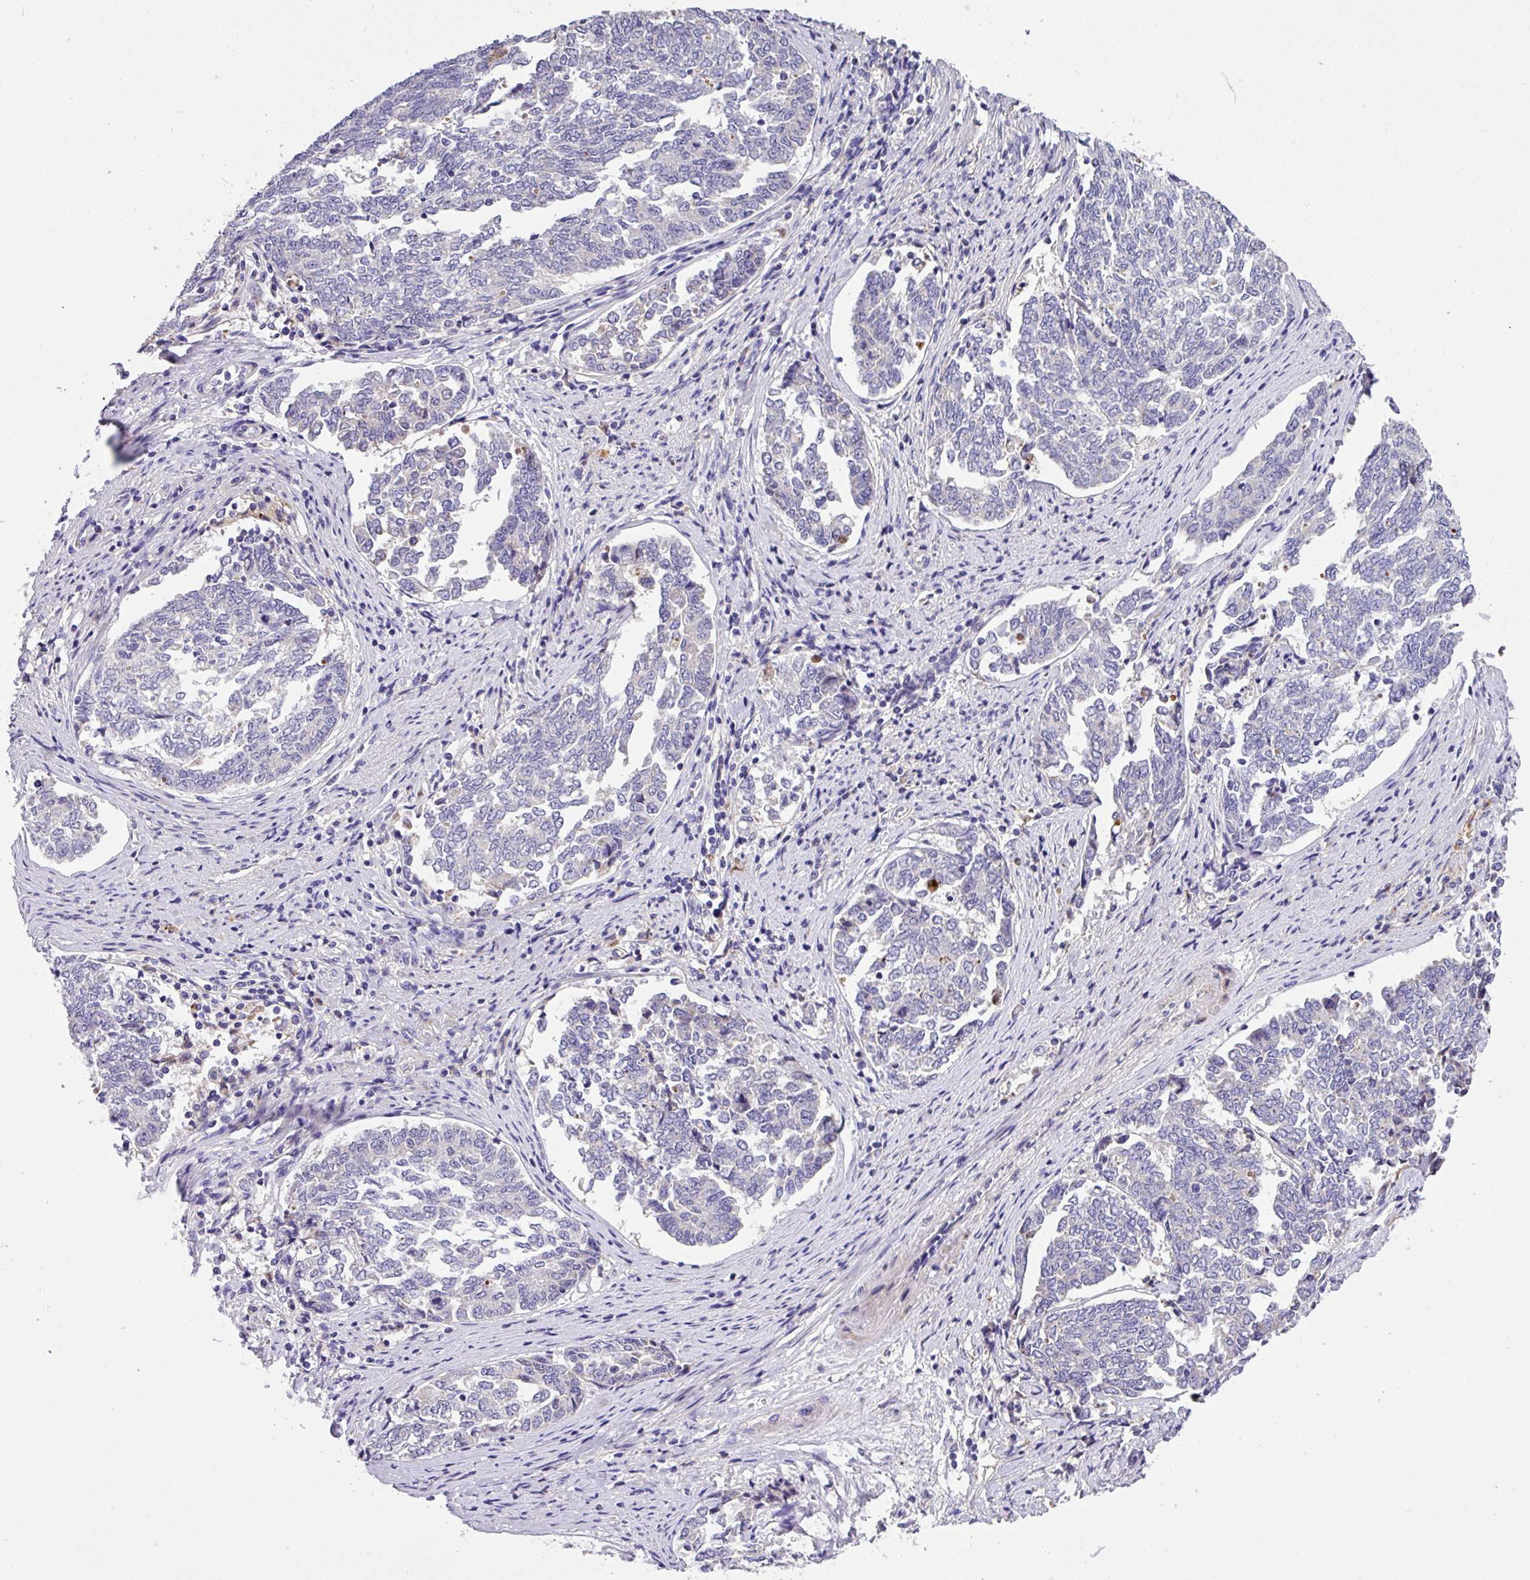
{"staining": {"intensity": "negative", "quantity": "none", "location": "none"}, "tissue": "endometrial cancer", "cell_type": "Tumor cells", "image_type": "cancer", "snomed": [{"axis": "morphology", "description": "Adenocarcinoma, NOS"}, {"axis": "topography", "description": "Endometrium"}], "caption": "Human endometrial cancer (adenocarcinoma) stained for a protein using immunohistochemistry (IHC) demonstrates no expression in tumor cells.", "gene": "ANXA2R", "patient": {"sex": "female", "age": 80}}